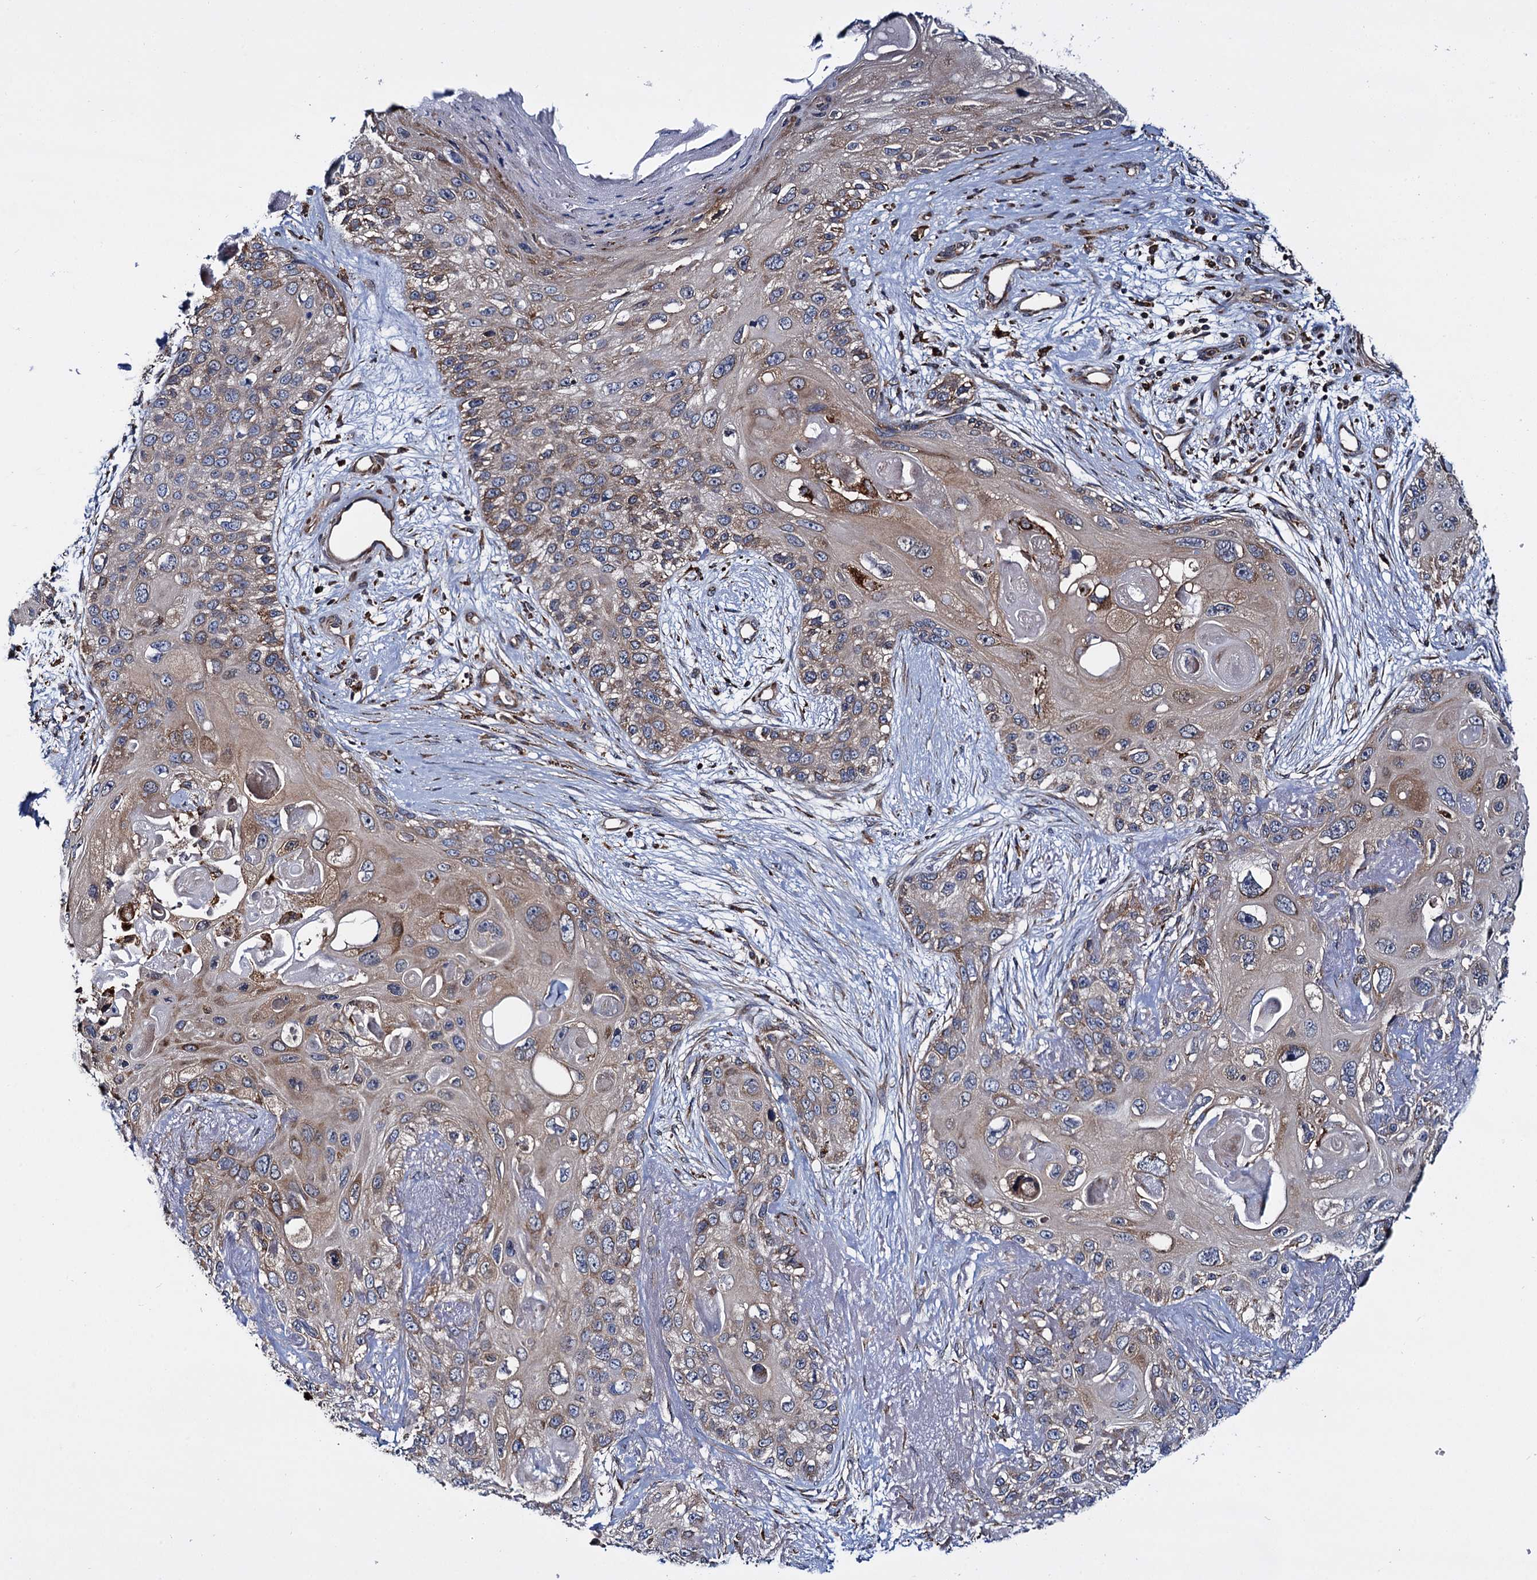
{"staining": {"intensity": "weak", "quantity": "25%-75%", "location": "cytoplasmic/membranous"}, "tissue": "skin cancer", "cell_type": "Tumor cells", "image_type": "cancer", "snomed": [{"axis": "morphology", "description": "Normal tissue, NOS"}, {"axis": "morphology", "description": "Squamous cell carcinoma, NOS"}, {"axis": "topography", "description": "Skin"}], "caption": "Skin cancer was stained to show a protein in brown. There is low levels of weak cytoplasmic/membranous expression in about 25%-75% of tumor cells.", "gene": "UFM1", "patient": {"sex": "male", "age": 72}}